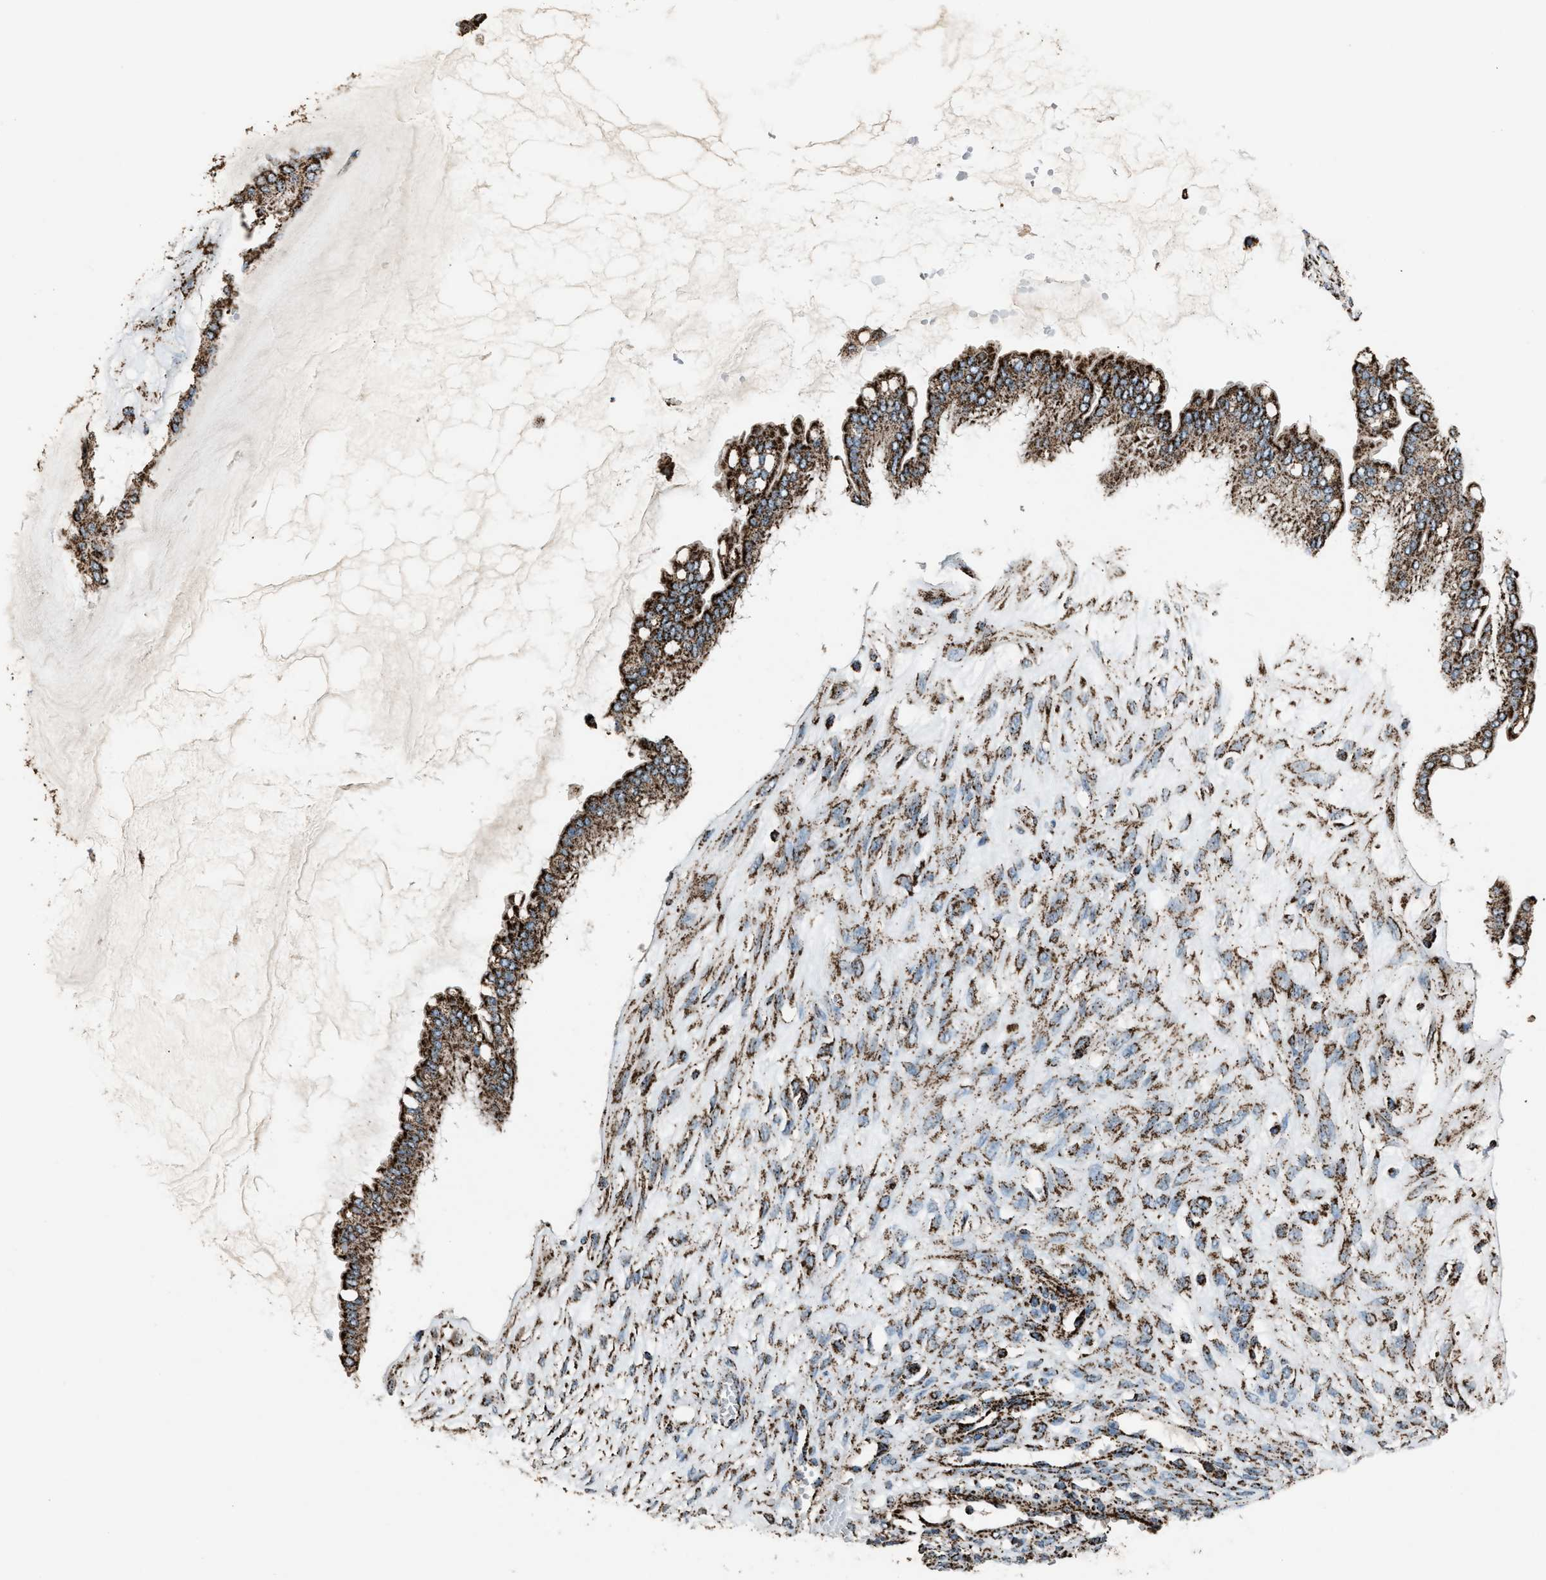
{"staining": {"intensity": "strong", "quantity": ">75%", "location": "cytoplasmic/membranous"}, "tissue": "ovarian cancer", "cell_type": "Tumor cells", "image_type": "cancer", "snomed": [{"axis": "morphology", "description": "Cystadenocarcinoma, mucinous, NOS"}, {"axis": "topography", "description": "Ovary"}], "caption": "Immunohistochemical staining of human mucinous cystadenocarcinoma (ovarian) shows strong cytoplasmic/membranous protein positivity in approximately >75% of tumor cells.", "gene": "MDH2", "patient": {"sex": "female", "age": 73}}